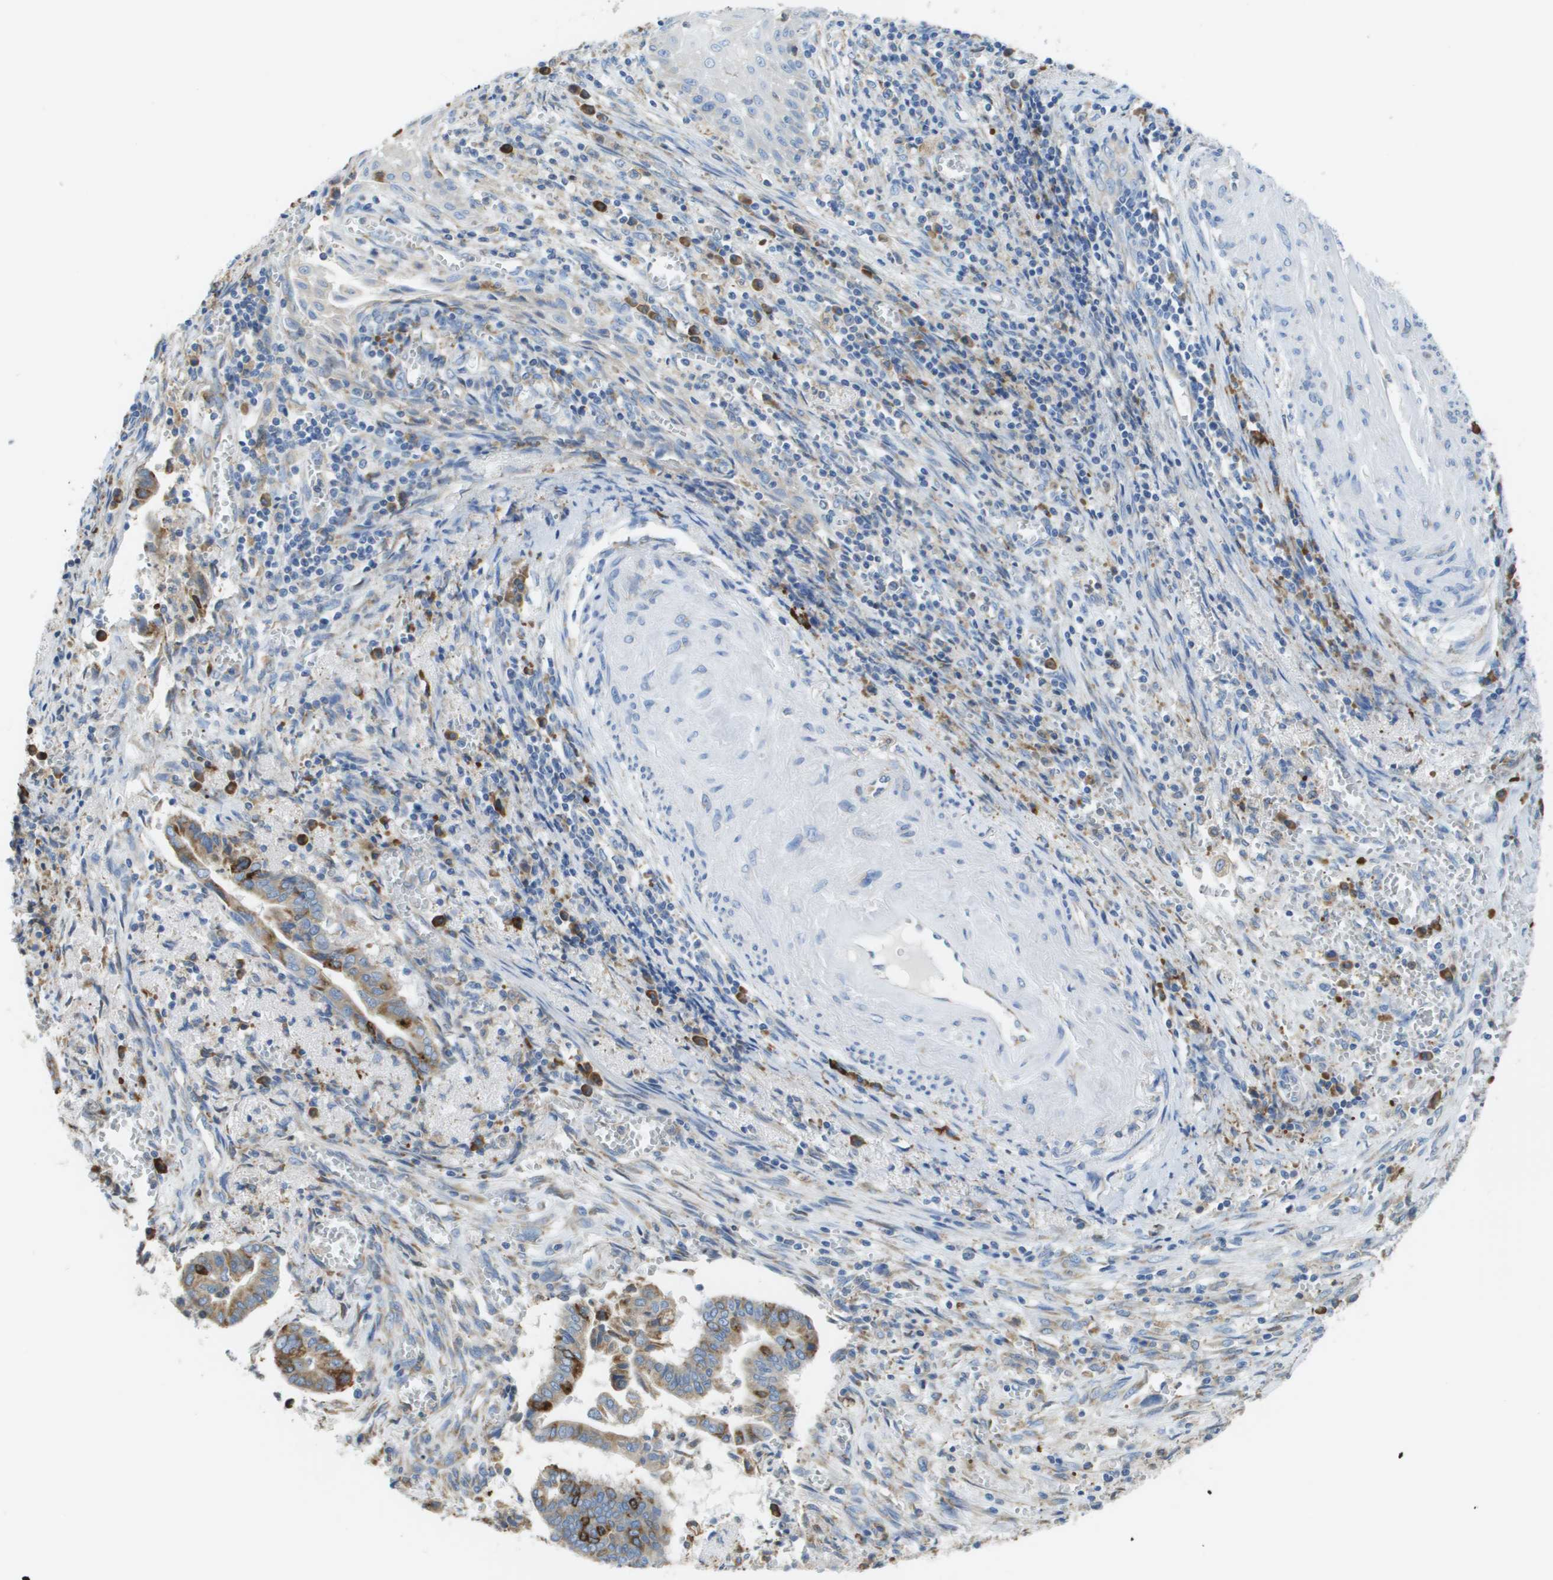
{"staining": {"intensity": "weak", "quantity": ">75%", "location": "cytoplasmic/membranous"}, "tissue": "cervical cancer", "cell_type": "Tumor cells", "image_type": "cancer", "snomed": [{"axis": "morphology", "description": "Adenocarcinoma, NOS"}, {"axis": "topography", "description": "Cervix"}], "caption": "High-magnification brightfield microscopy of adenocarcinoma (cervical) stained with DAB (3,3'-diaminobenzidine) (brown) and counterstained with hematoxylin (blue). tumor cells exhibit weak cytoplasmic/membranous staining is appreciated in about>75% of cells. Using DAB (brown) and hematoxylin (blue) stains, captured at high magnification using brightfield microscopy.", "gene": "SDR42E1", "patient": {"sex": "female", "age": 44}}